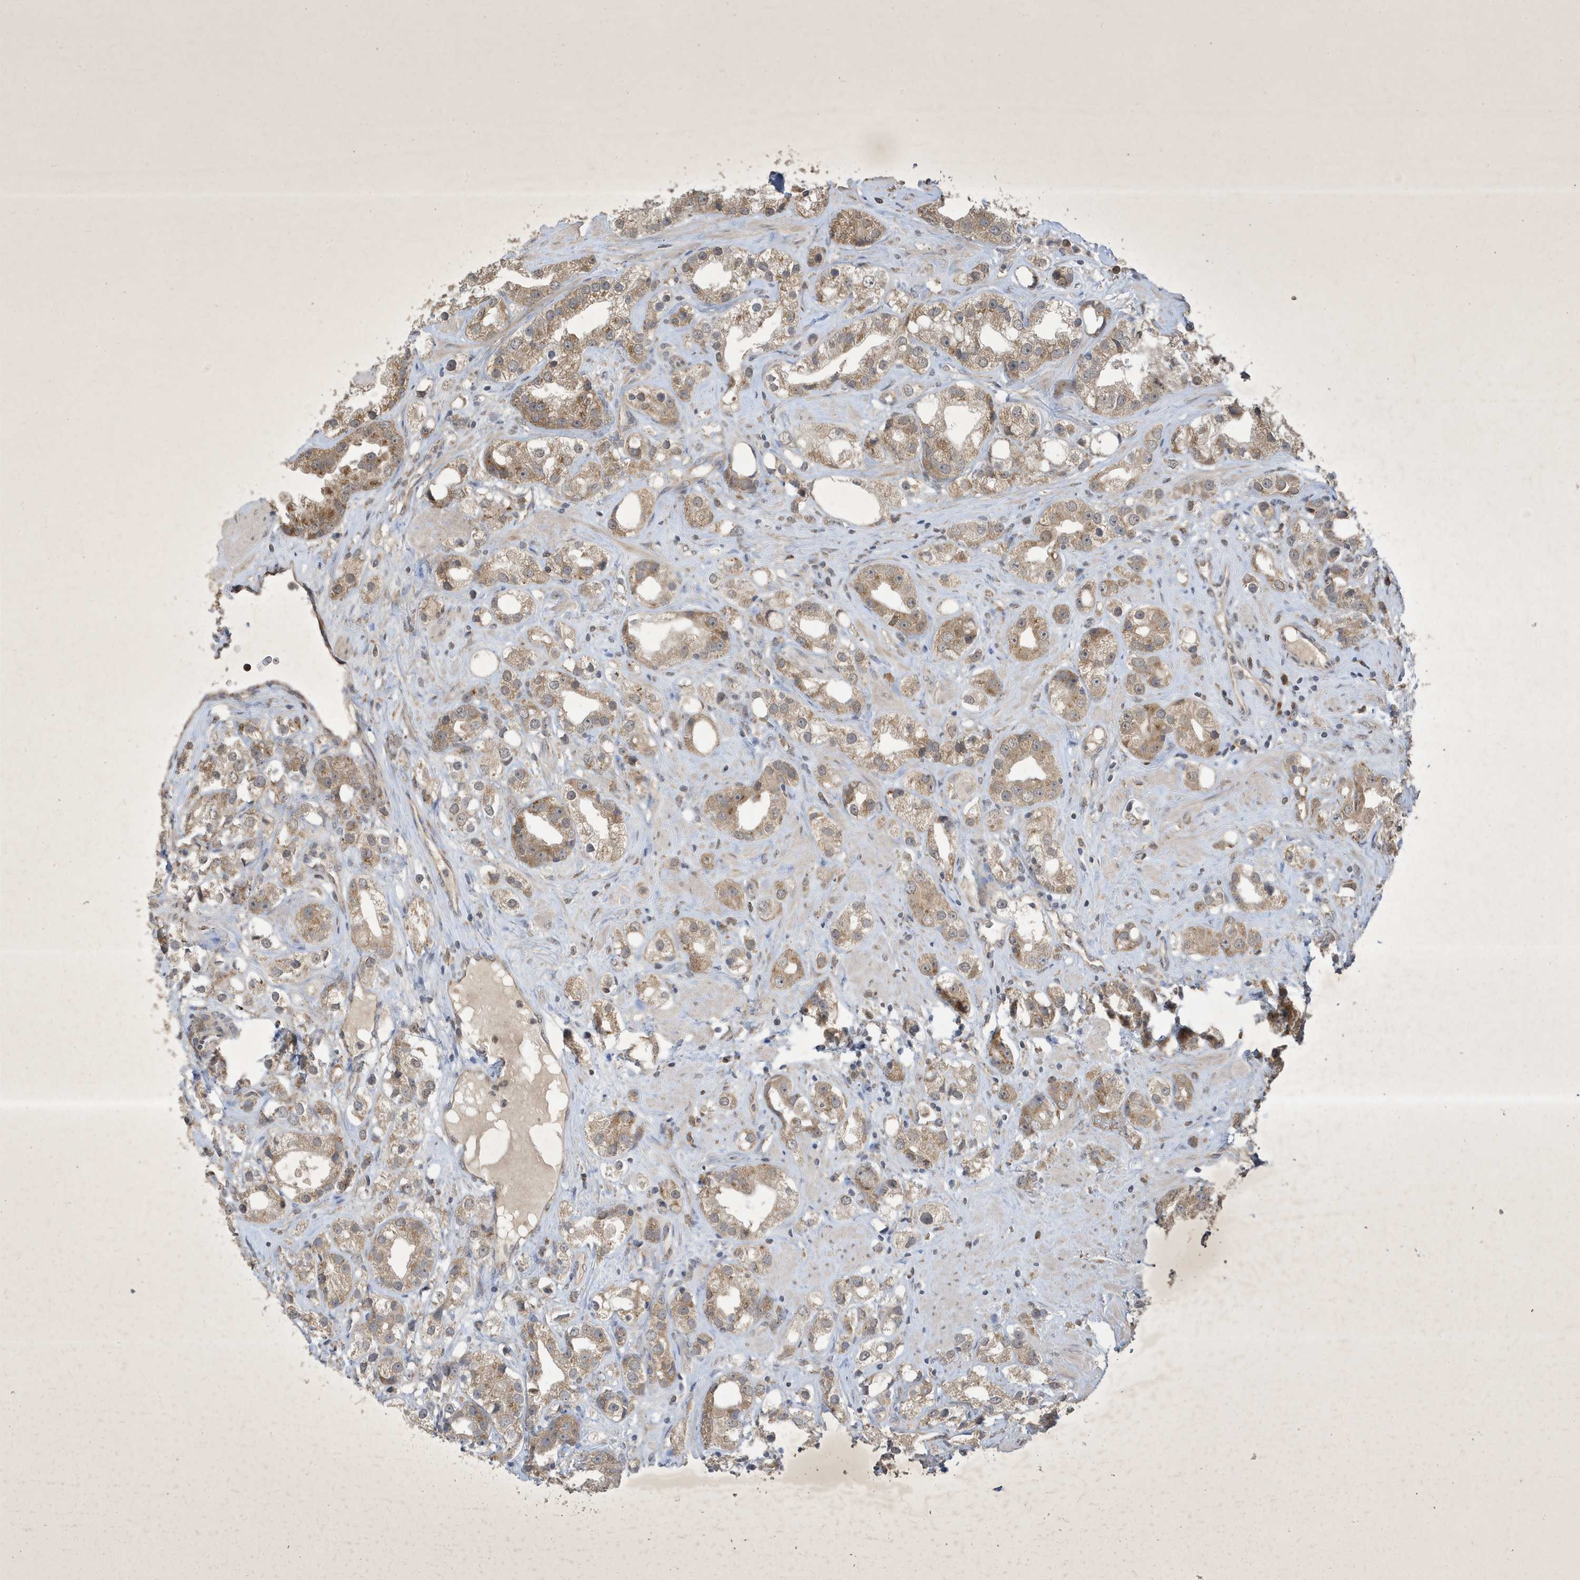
{"staining": {"intensity": "weak", "quantity": ">75%", "location": "cytoplasmic/membranous"}, "tissue": "prostate cancer", "cell_type": "Tumor cells", "image_type": "cancer", "snomed": [{"axis": "morphology", "description": "Adenocarcinoma, NOS"}, {"axis": "topography", "description": "Prostate"}], "caption": "Prostate adenocarcinoma stained for a protein (brown) reveals weak cytoplasmic/membranous positive positivity in about >75% of tumor cells.", "gene": "STX10", "patient": {"sex": "male", "age": 79}}